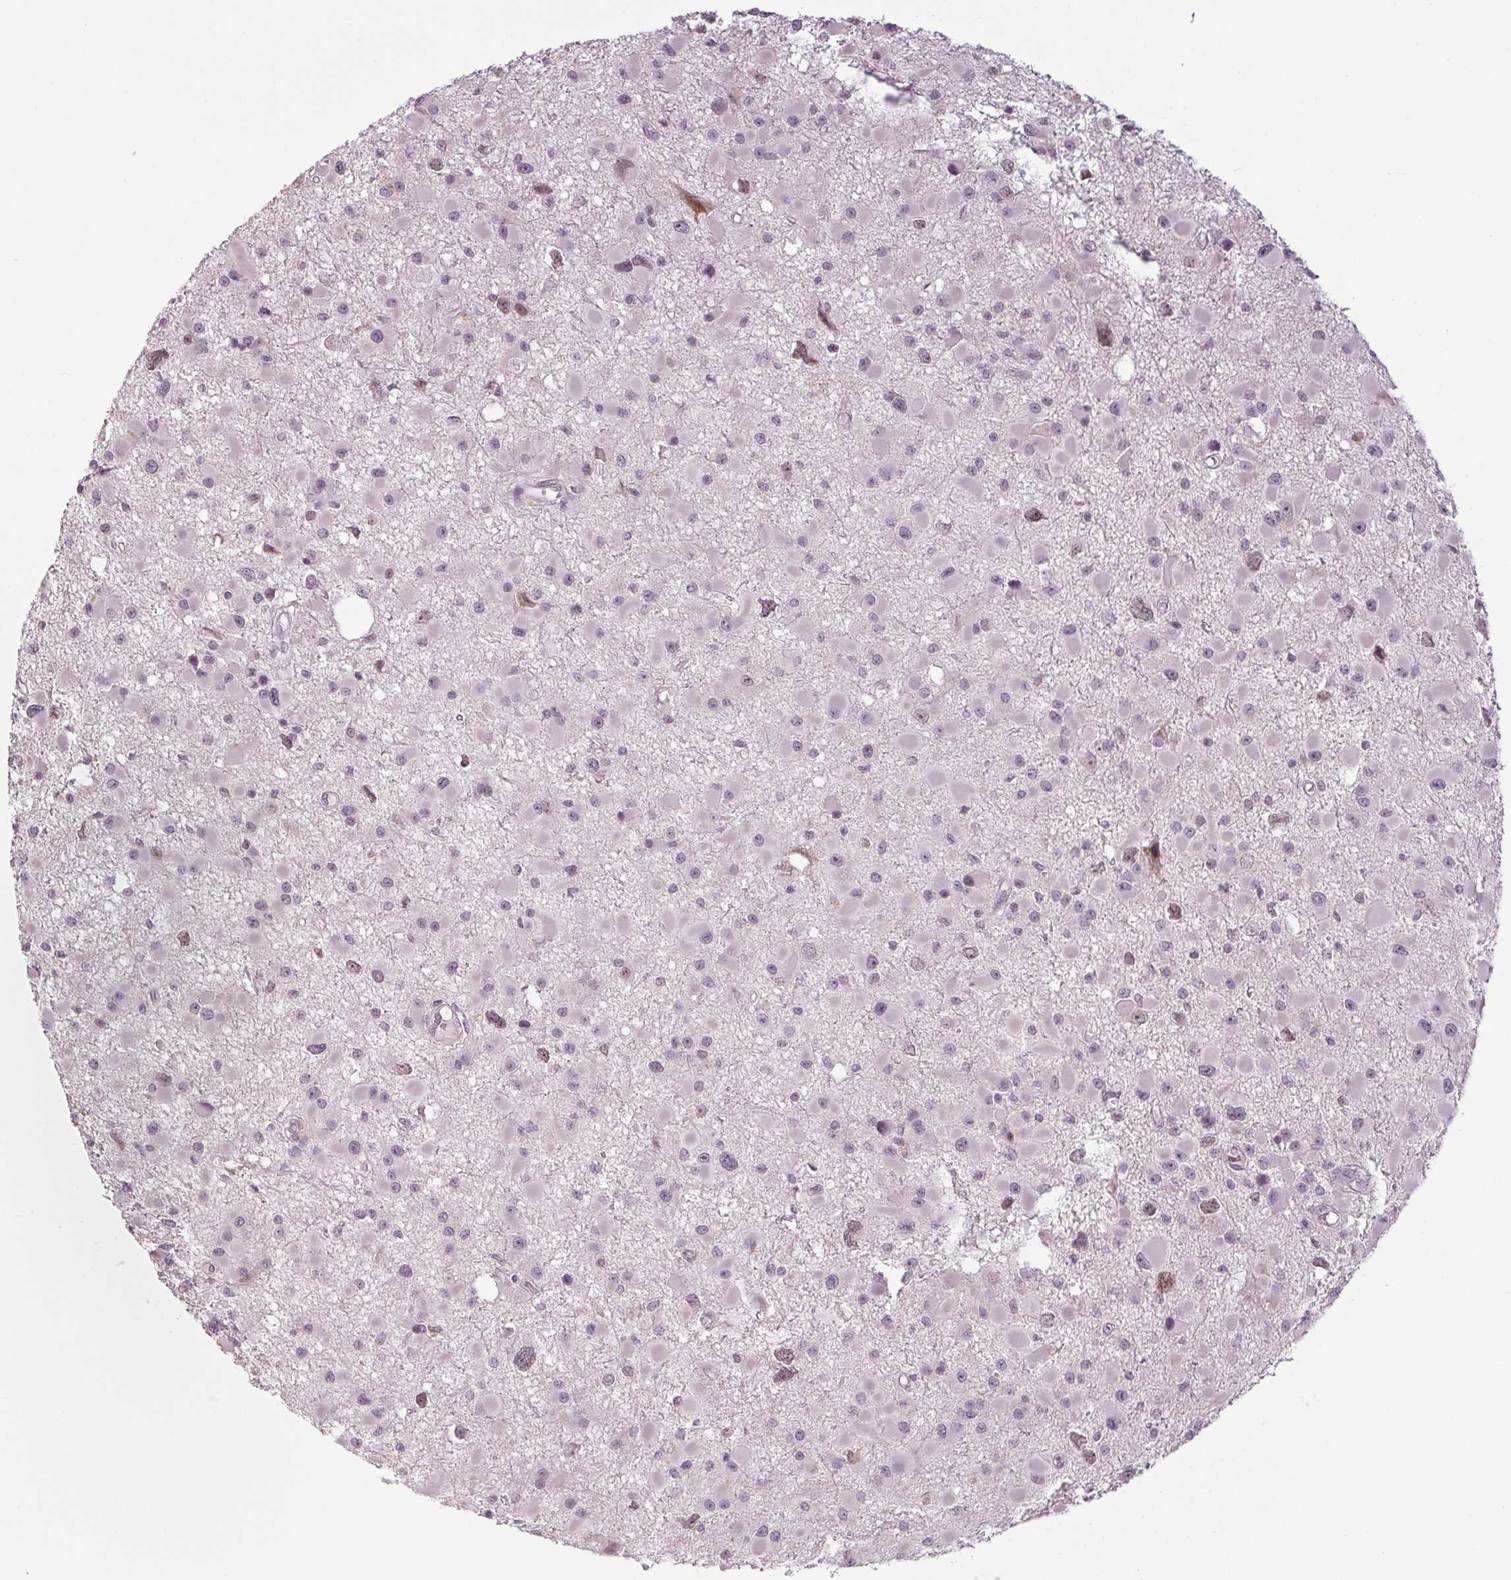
{"staining": {"intensity": "moderate", "quantity": "<25%", "location": "nuclear"}, "tissue": "glioma", "cell_type": "Tumor cells", "image_type": "cancer", "snomed": [{"axis": "morphology", "description": "Glioma, malignant, High grade"}, {"axis": "topography", "description": "Brain"}], "caption": "IHC photomicrograph of human glioma stained for a protein (brown), which displays low levels of moderate nuclear staining in approximately <25% of tumor cells.", "gene": "SMIM6", "patient": {"sex": "male", "age": 54}}